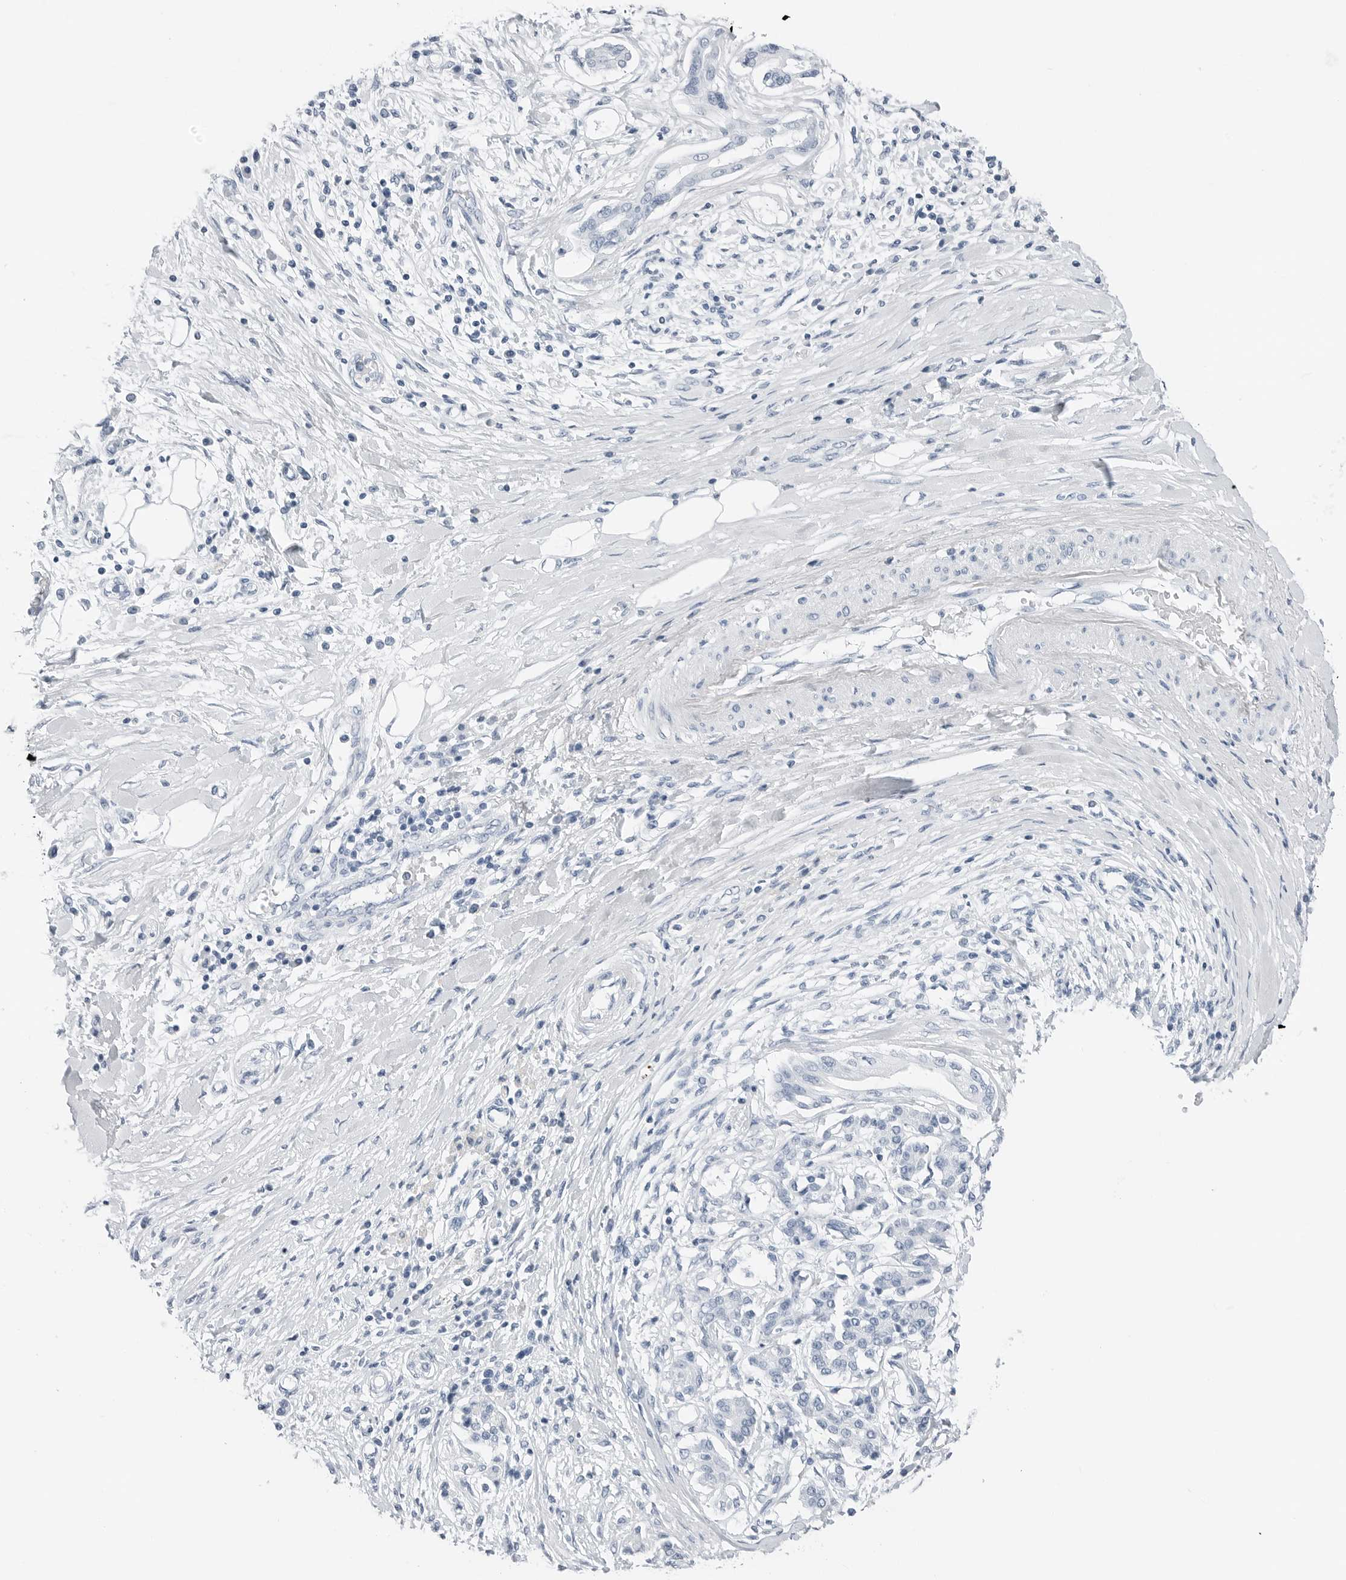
{"staining": {"intensity": "negative", "quantity": "none", "location": "none"}, "tissue": "pancreatic cancer", "cell_type": "Tumor cells", "image_type": "cancer", "snomed": [{"axis": "morphology", "description": "Adenocarcinoma, NOS"}, {"axis": "topography", "description": "Pancreas"}], "caption": "Protein analysis of pancreatic adenocarcinoma reveals no significant positivity in tumor cells.", "gene": "SLPI", "patient": {"sex": "female", "age": 56}}